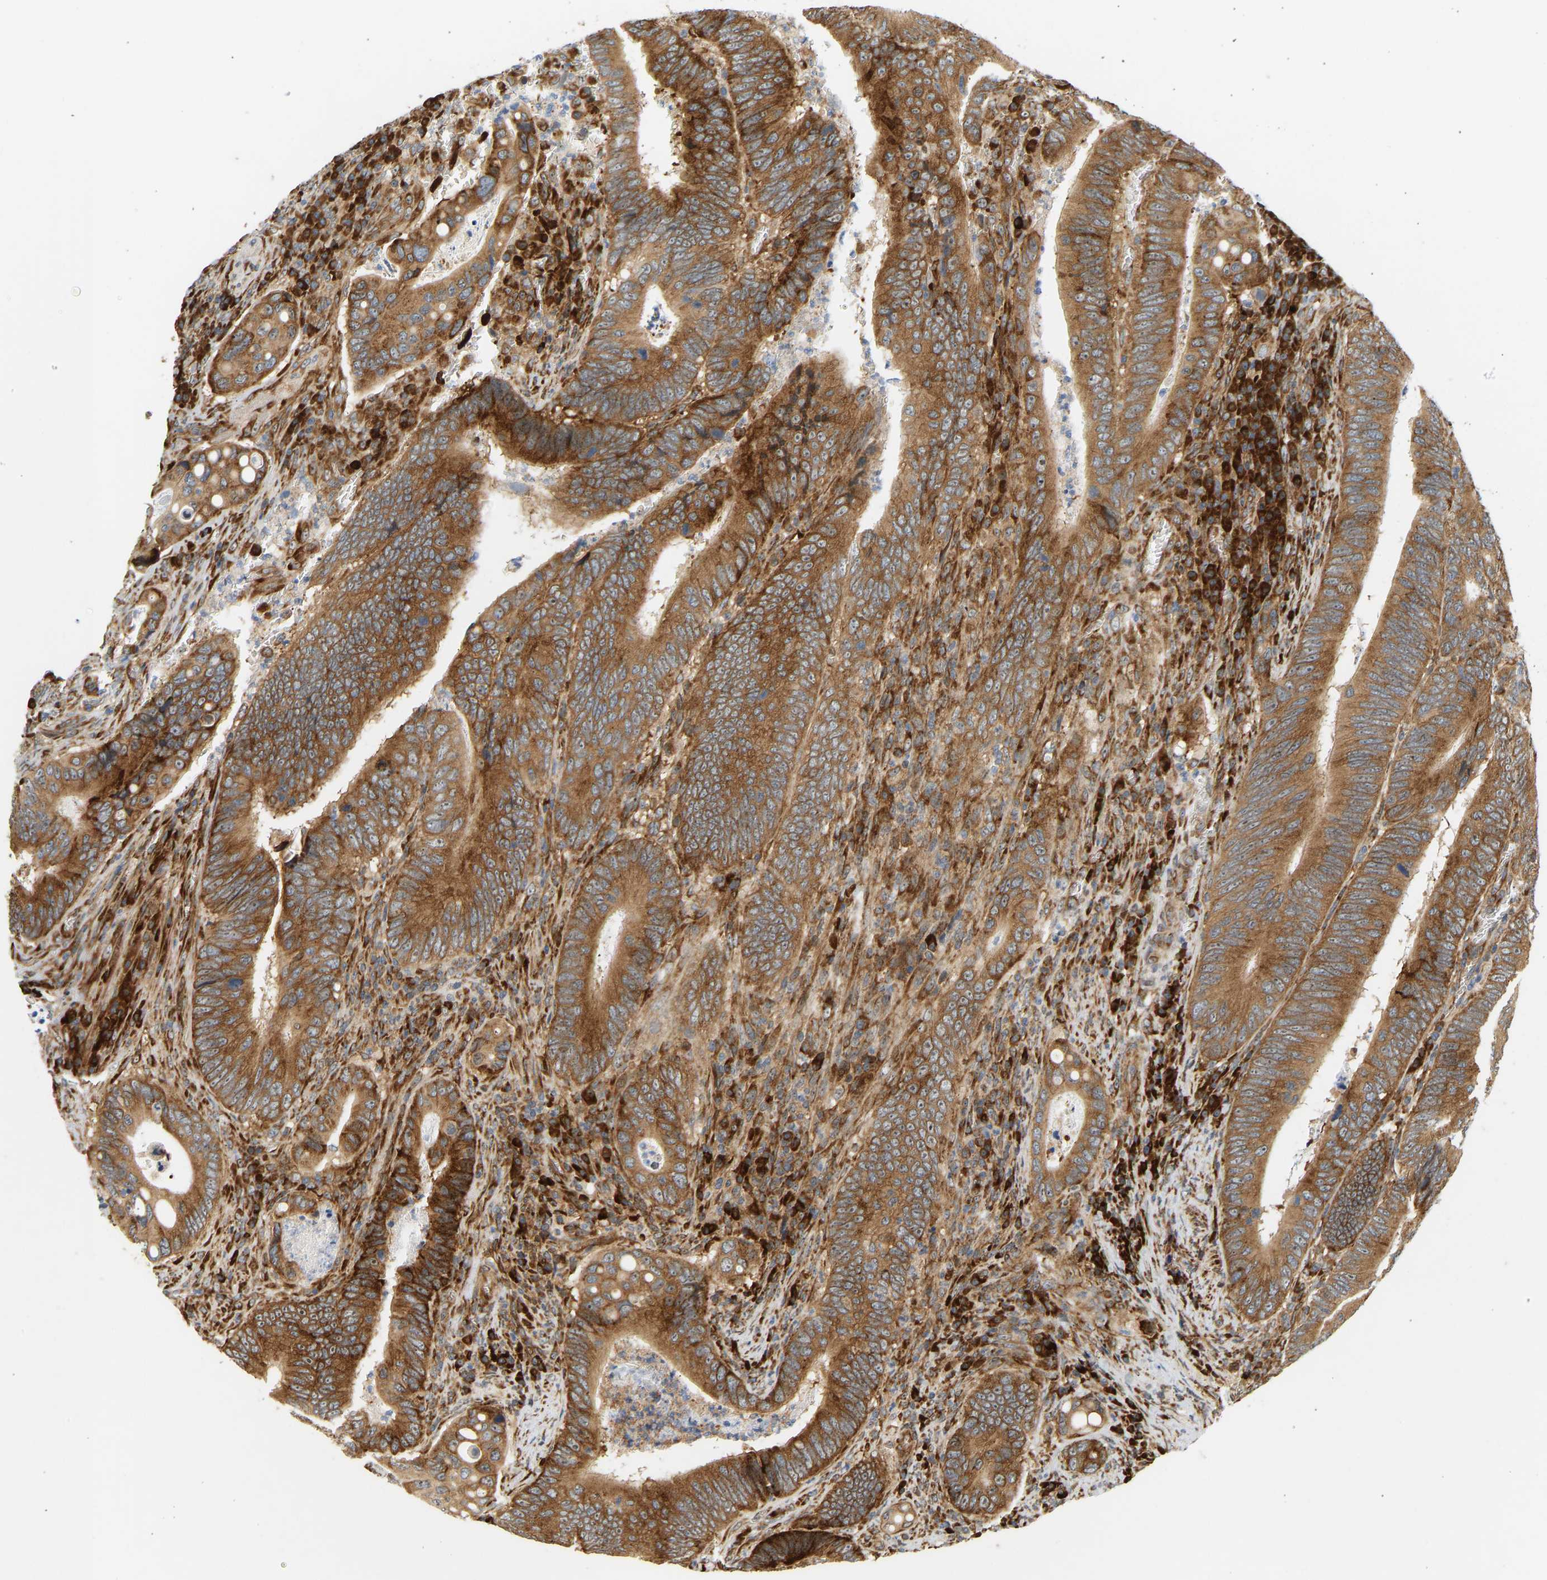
{"staining": {"intensity": "strong", "quantity": ">75%", "location": "cytoplasmic/membranous"}, "tissue": "colorectal cancer", "cell_type": "Tumor cells", "image_type": "cancer", "snomed": [{"axis": "morphology", "description": "Inflammation, NOS"}, {"axis": "morphology", "description": "Adenocarcinoma, NOS"}, {"axis": "topography", "description": "Colon"}], "caption": "Human colorectal cancer stained with a protein marker displays strong staining in tumor cells.", "gene": "RPS14", "patient": {"sex": "male", "age": 72}}